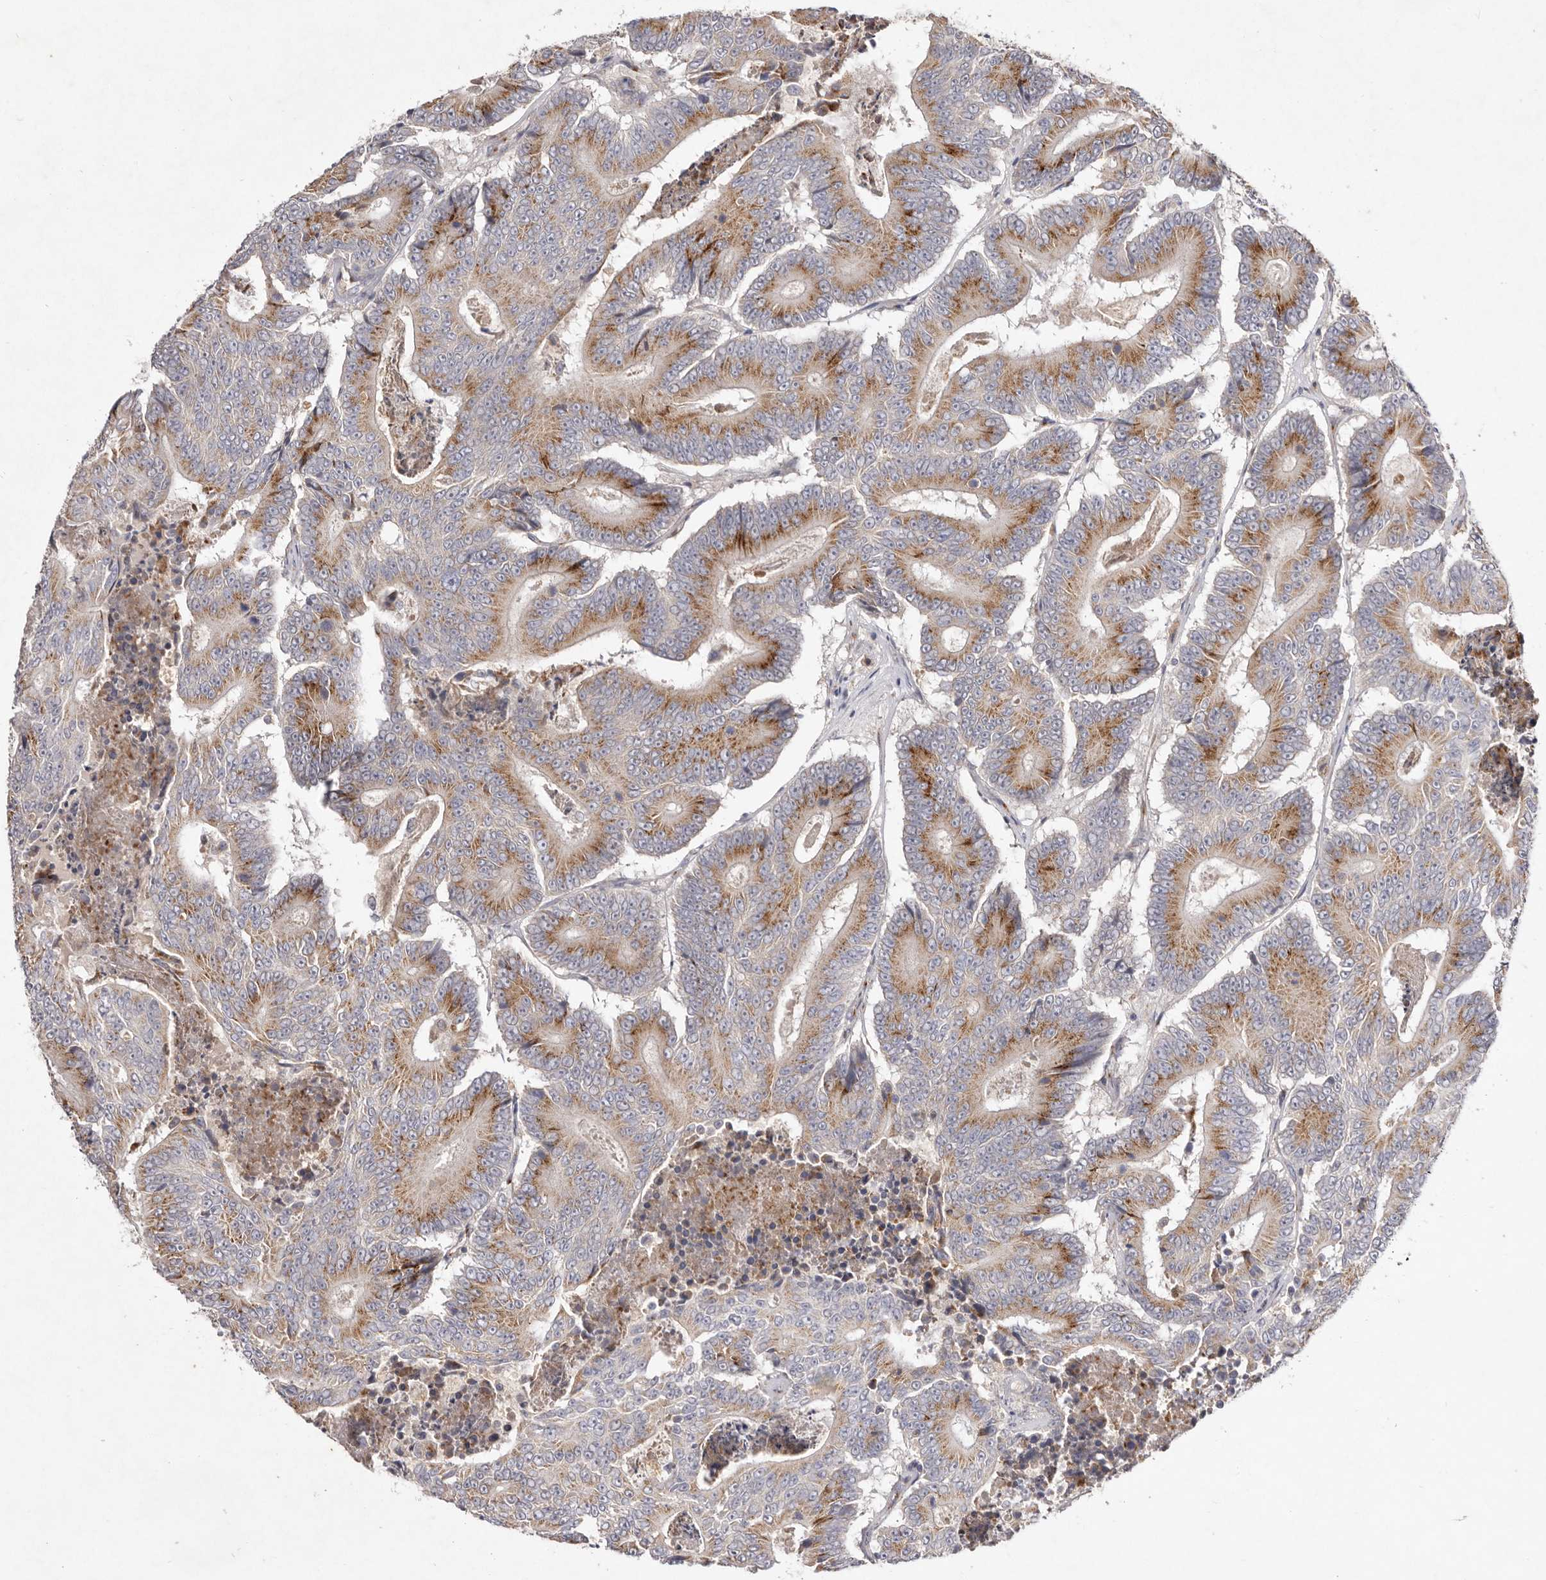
{"staining": {"intensity": "moderate", "quantity": ">75%", "location": "cytoplasmic/membranous"}, "tissue": "colorectal cancer", "cell_type": "Tumor cells", "image_type": "cancer", "snomed": [{"axis": "morphology", "description": "Adenocarcinoma, NOS"}, {"axis": "topography", "description": "Colon"}], "caption": "High-magnification brightfield microscopy of colorectal cancer stained with DAB (brown) and counterstained with hematoxylin (blue). tumor cells exhibit moderate cytoplasmic/membranous positivity is appreciated in approximately>75% of cells. Immunohistochemistry stains the protein of interest in brown and the nuclei are stained blue.", "gene": "USP24", "patient": {"sex": "male", "age": 83}}